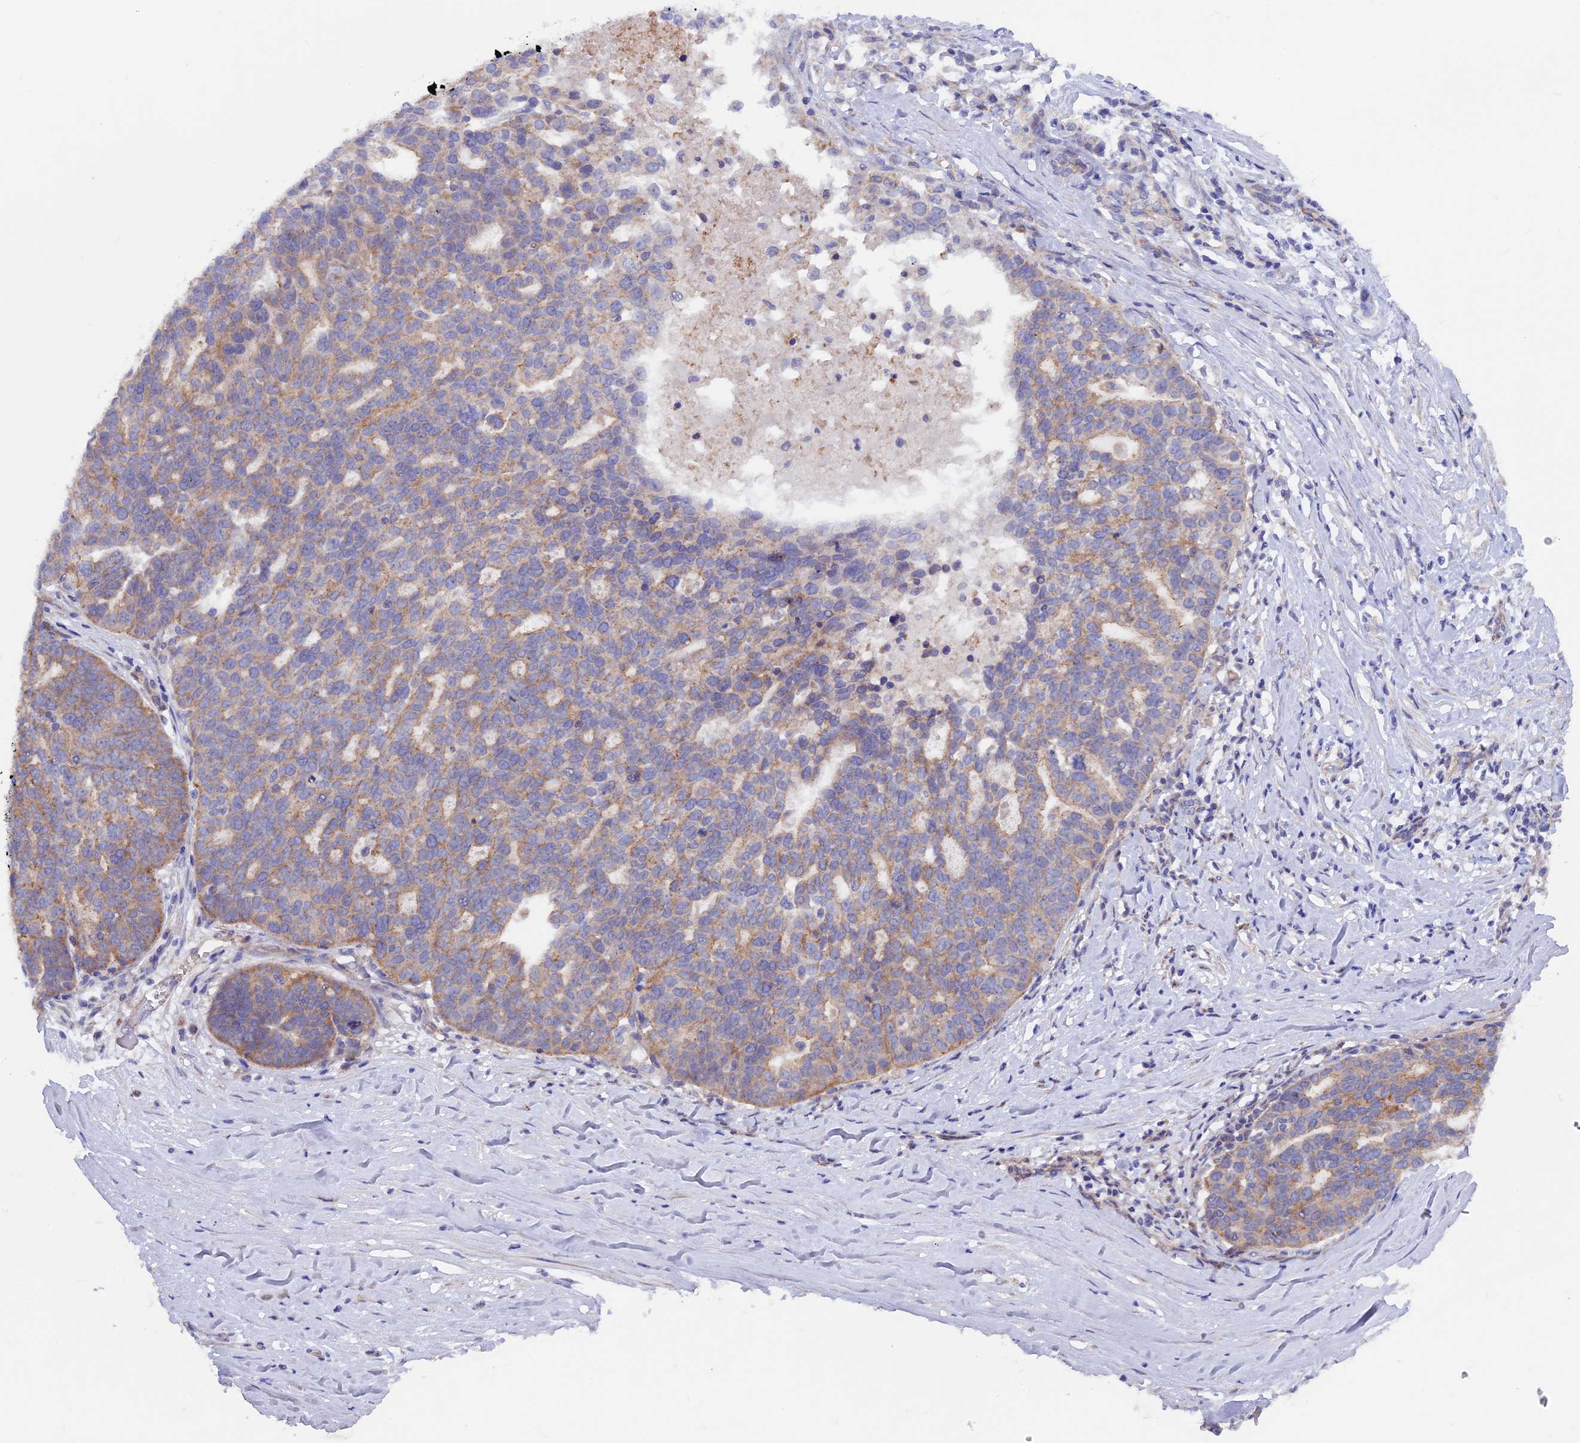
{"staining": {"intensity": "weak", "quantity": "25%-75%", "location": "cytoplasmic/membranous"}, "tissue": "ovarian cancer", "cell_type": "Tumor cells", "image_type": "cancer", "snomed": [{"axis": "morphology", "description": "Cystadenocarcinoma, serous, NOS"}, {"axis": "topography", "description": "Ovary"}], "caption": "Ovarian cancer (serous cystadenocarcinoma) was stained to show a protein in brown. There is low levels of weak cytoplasmic/membranous staining in about 25%-75% of tumor cells. The staining is performed using DAB brown chromogen to label protein expression. The nuclei are counter-stained blue using hematoxylin.", "gene": "ETFDH", "patient": {"sex": "female", "age": 59}}